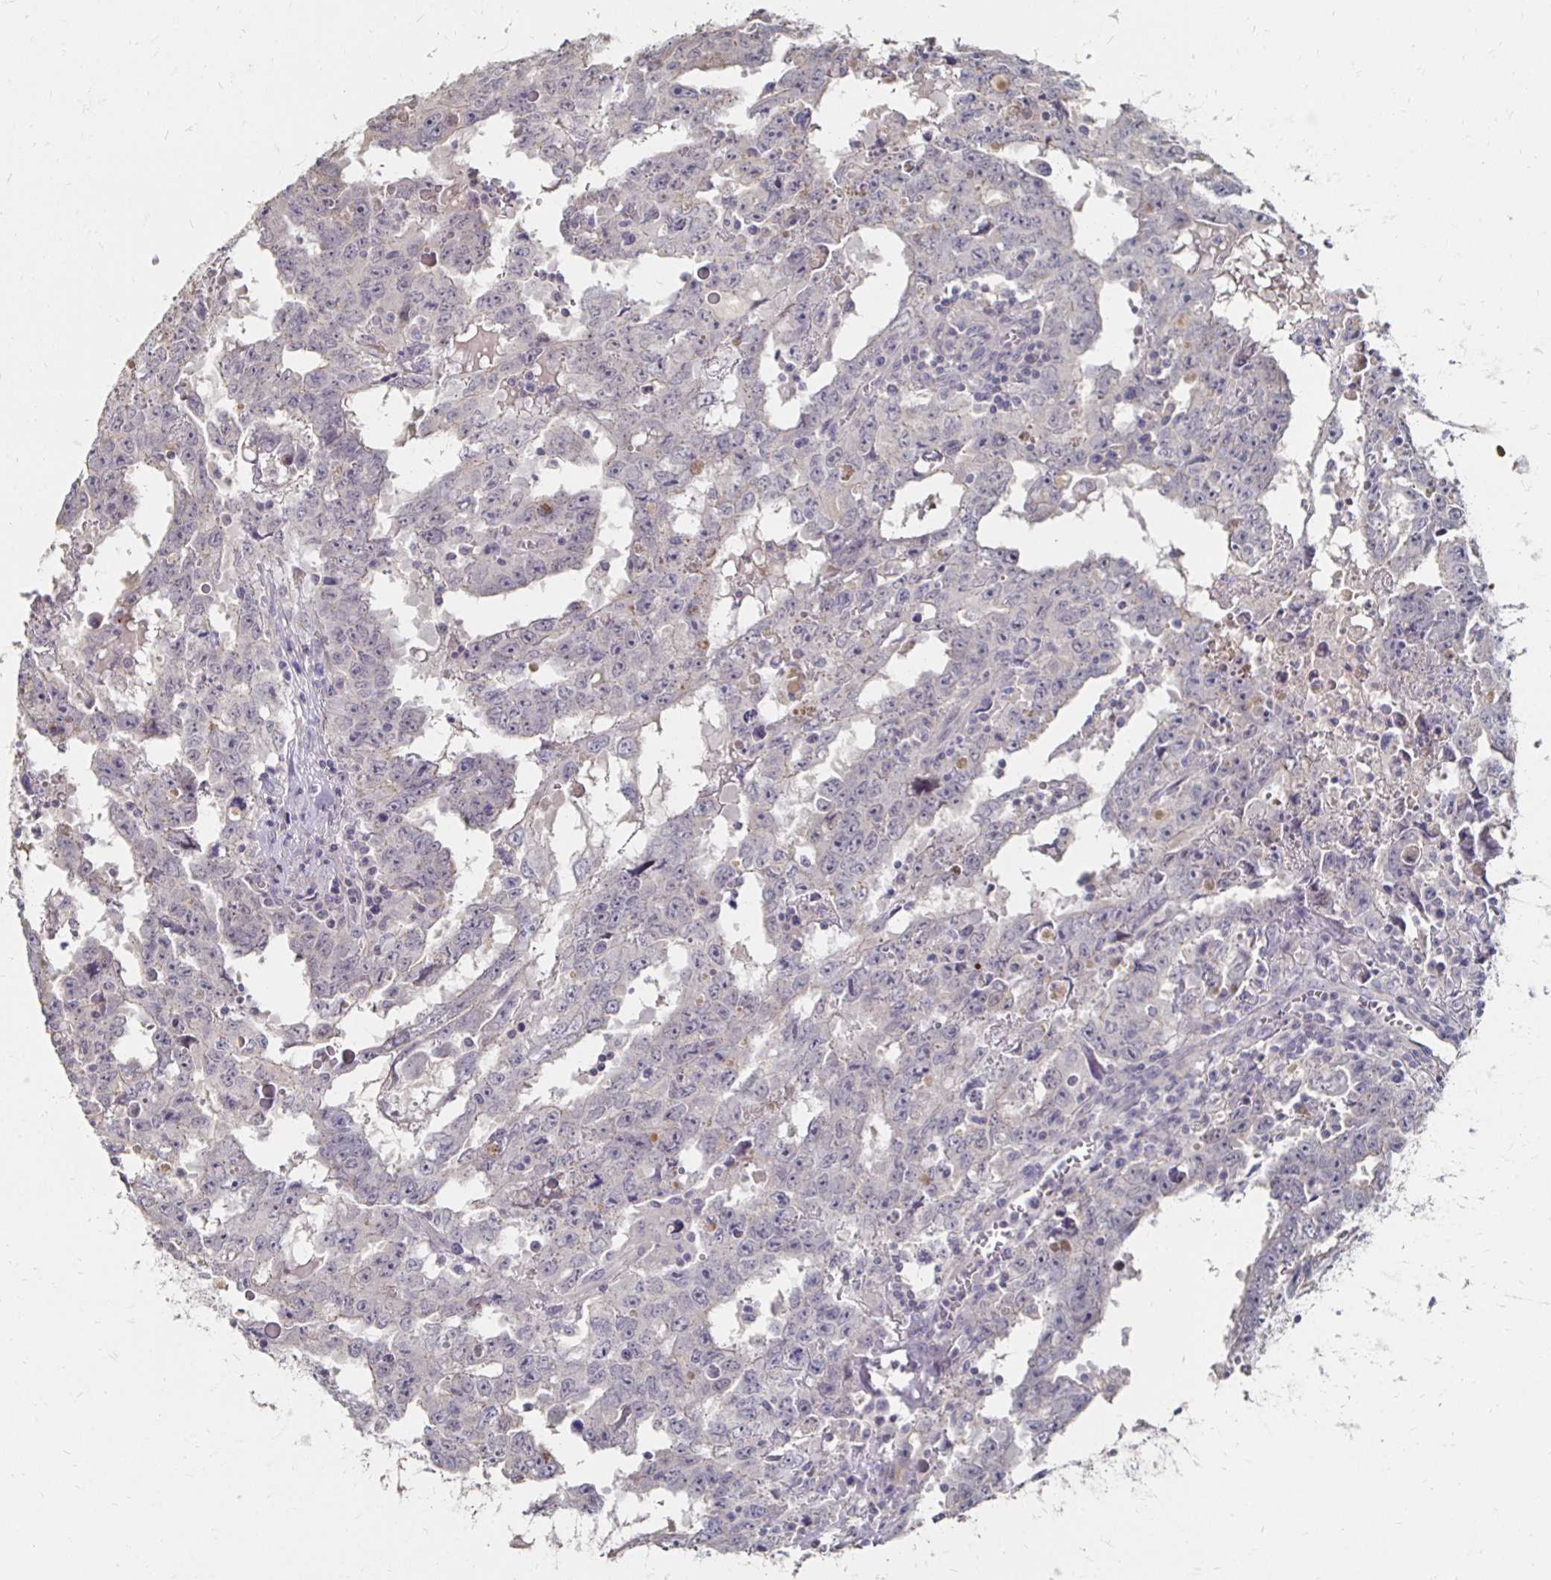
{"staining": {"intensity": "negative", "quantity": "none", "location": "none"}, "tissue": "testis cancer", "cell_type": "Tumor cells", "image_type": "cancer", "snomed": [{"axis": "morphology", "description": "Carcinoma, Embryonal, NOS"}, {"axis": "topography", "description": "Testis"}], "caption": "The photomicrograph reveals no significant staining in tumor cells of testis embryonal carcinoma.", "gene": "ZNF727", "patient": {"sex": "male", "age": 22}}